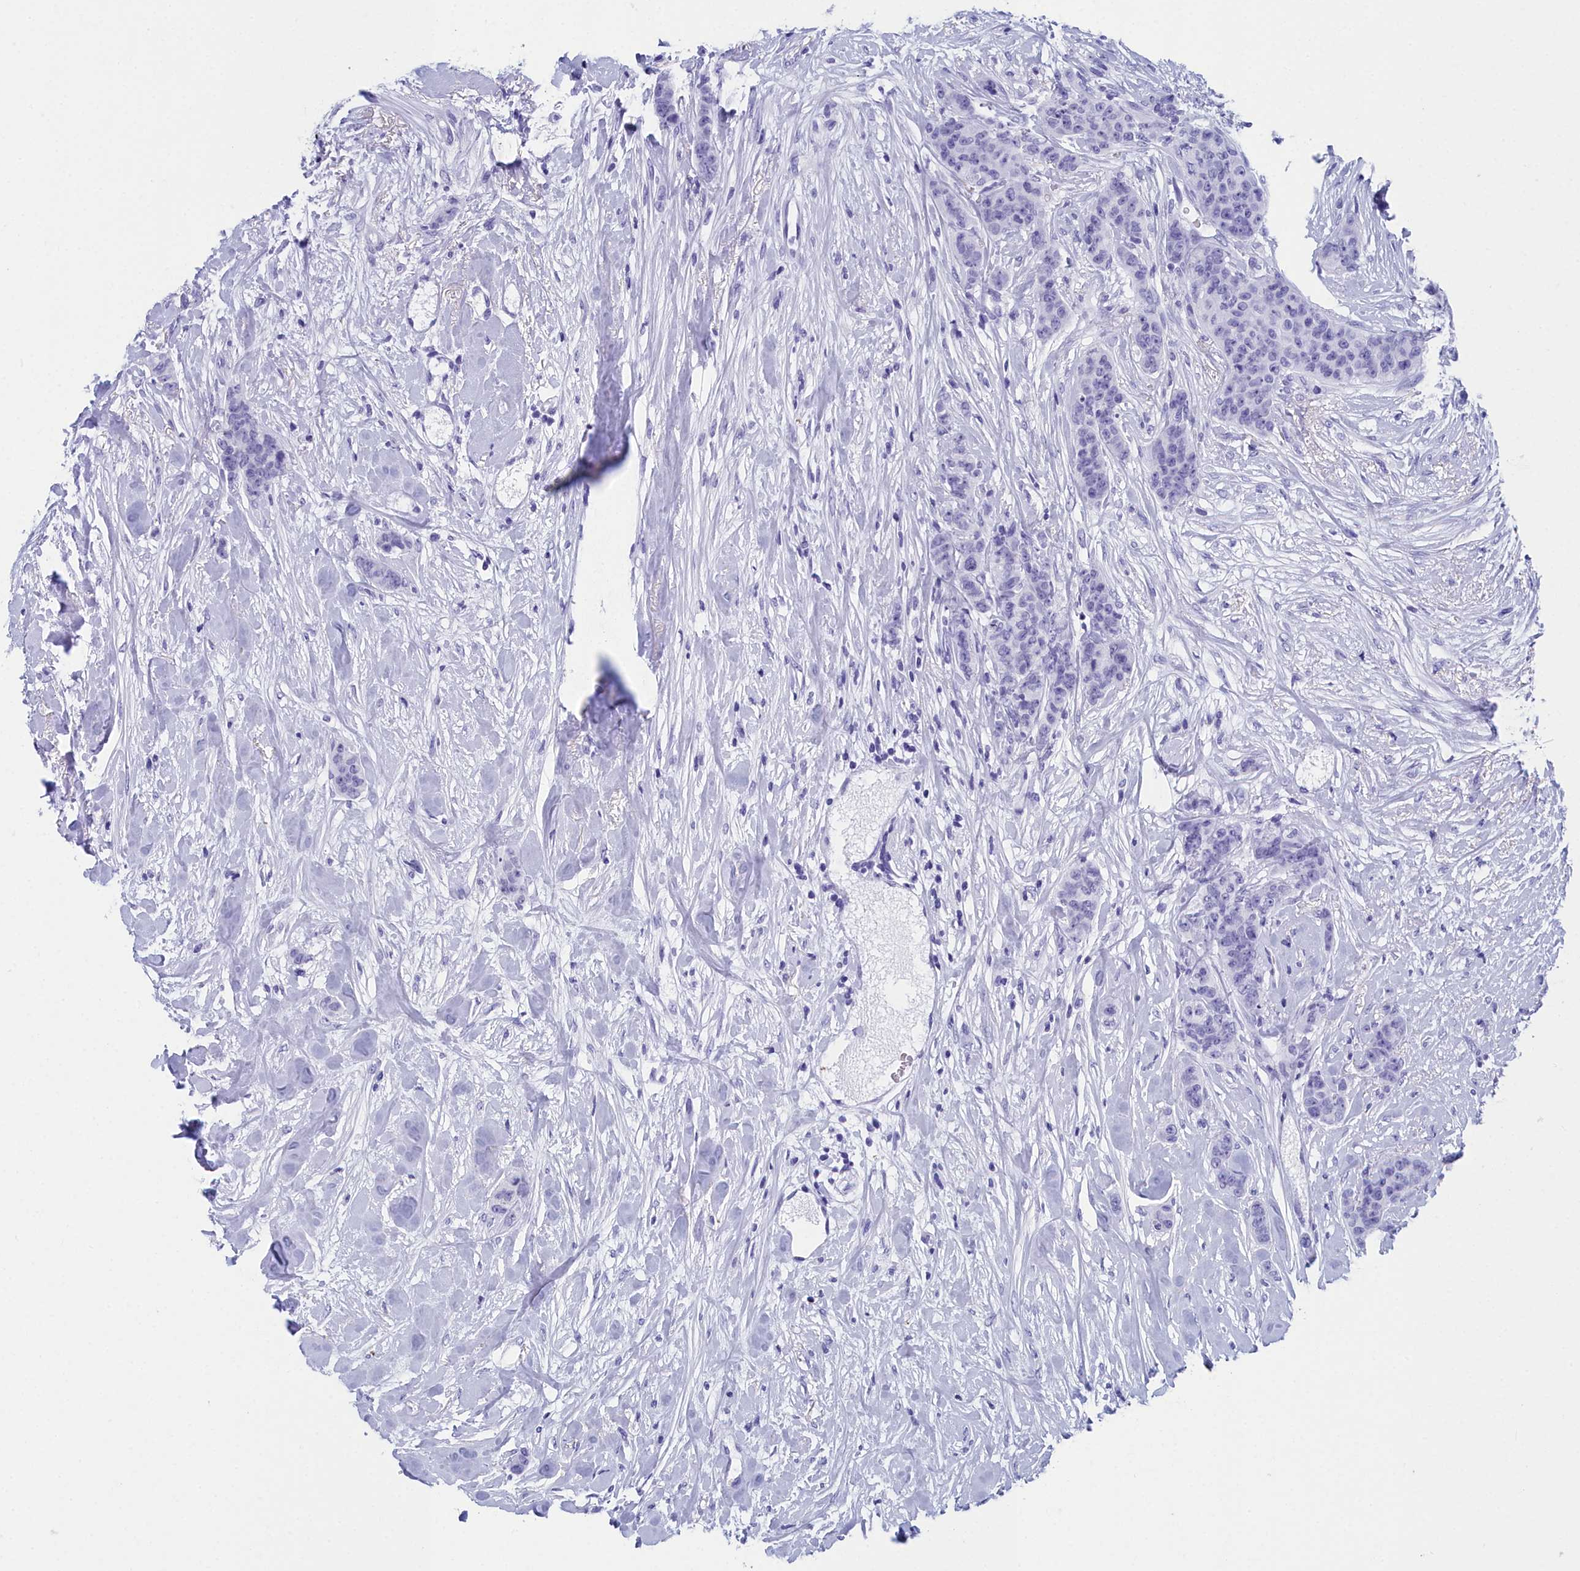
{"staining": {"intensity": "negative", "quantity": "none", "location": "none"}, "tissue": "breast cancer", "cell_type": "Tumor cells", "image_type": "cancer", "snomed": [{"axis": "morphology", "description": "Duct carcinoma"}, {"axis": "topography", "description": "Breast"}], "caption": "Tumor cells are negative for brown protein staining in breast cancer.", "gene": "CCDC97", "patient": {"sex": "female", "age": 40}}